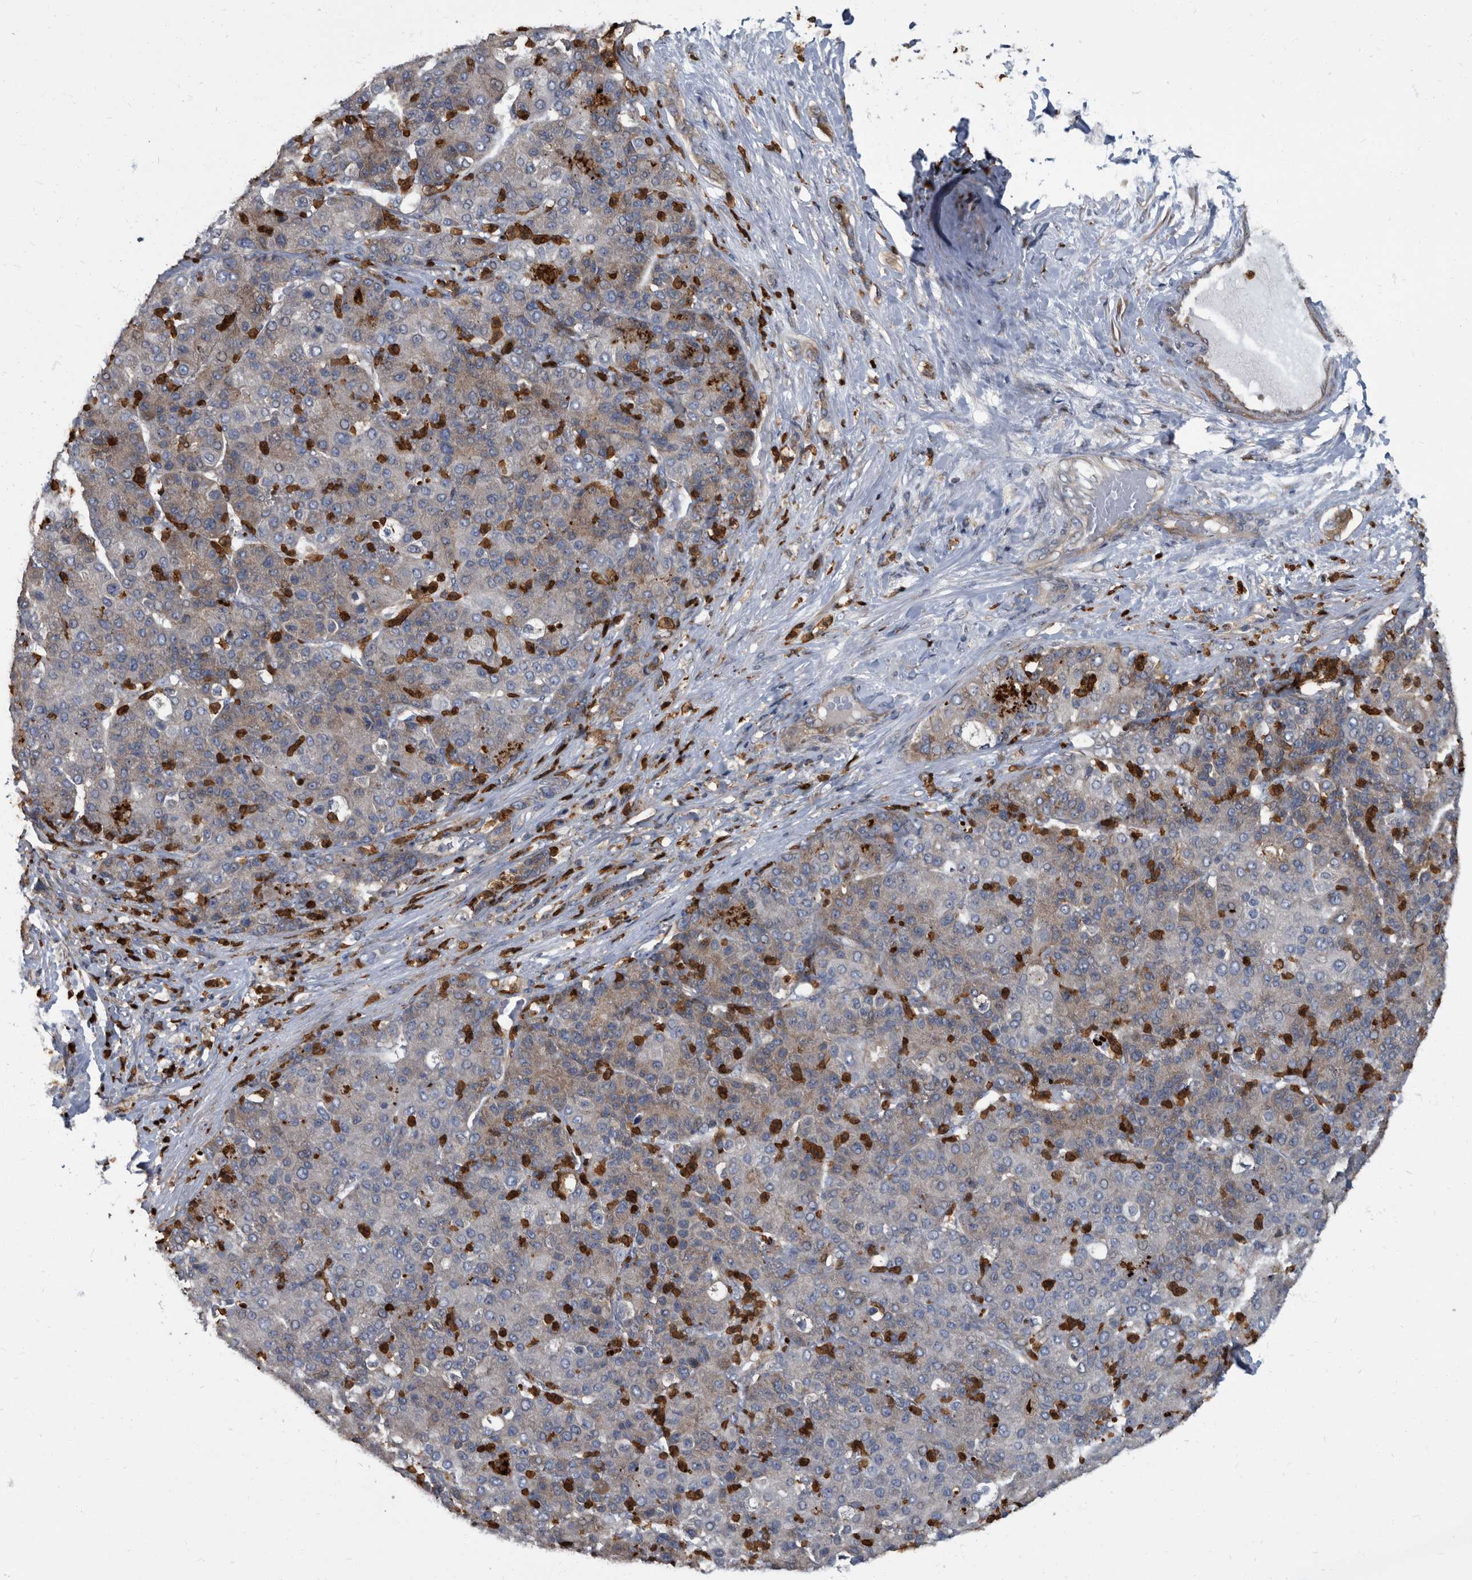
{"staining": {"intensity": "weak", "quantity": "<25%", "location": "cytoplasmic/membranous"}, "tissue": "liver cancer", "cell_type": "Tumor cells", "image_type": "cancer", "snomed": [{"axis": "morphology", "description": "Carcinoma, Hepatocellular, NOS"}, {"axis": "topography", "description": "Liver"}], "caption": "The micrograph exhibits no staining of tumor cells in liver hepatocellular carcinoma.", "gene": "CDV3", "patient": {"sex": "male", "age": 65}}